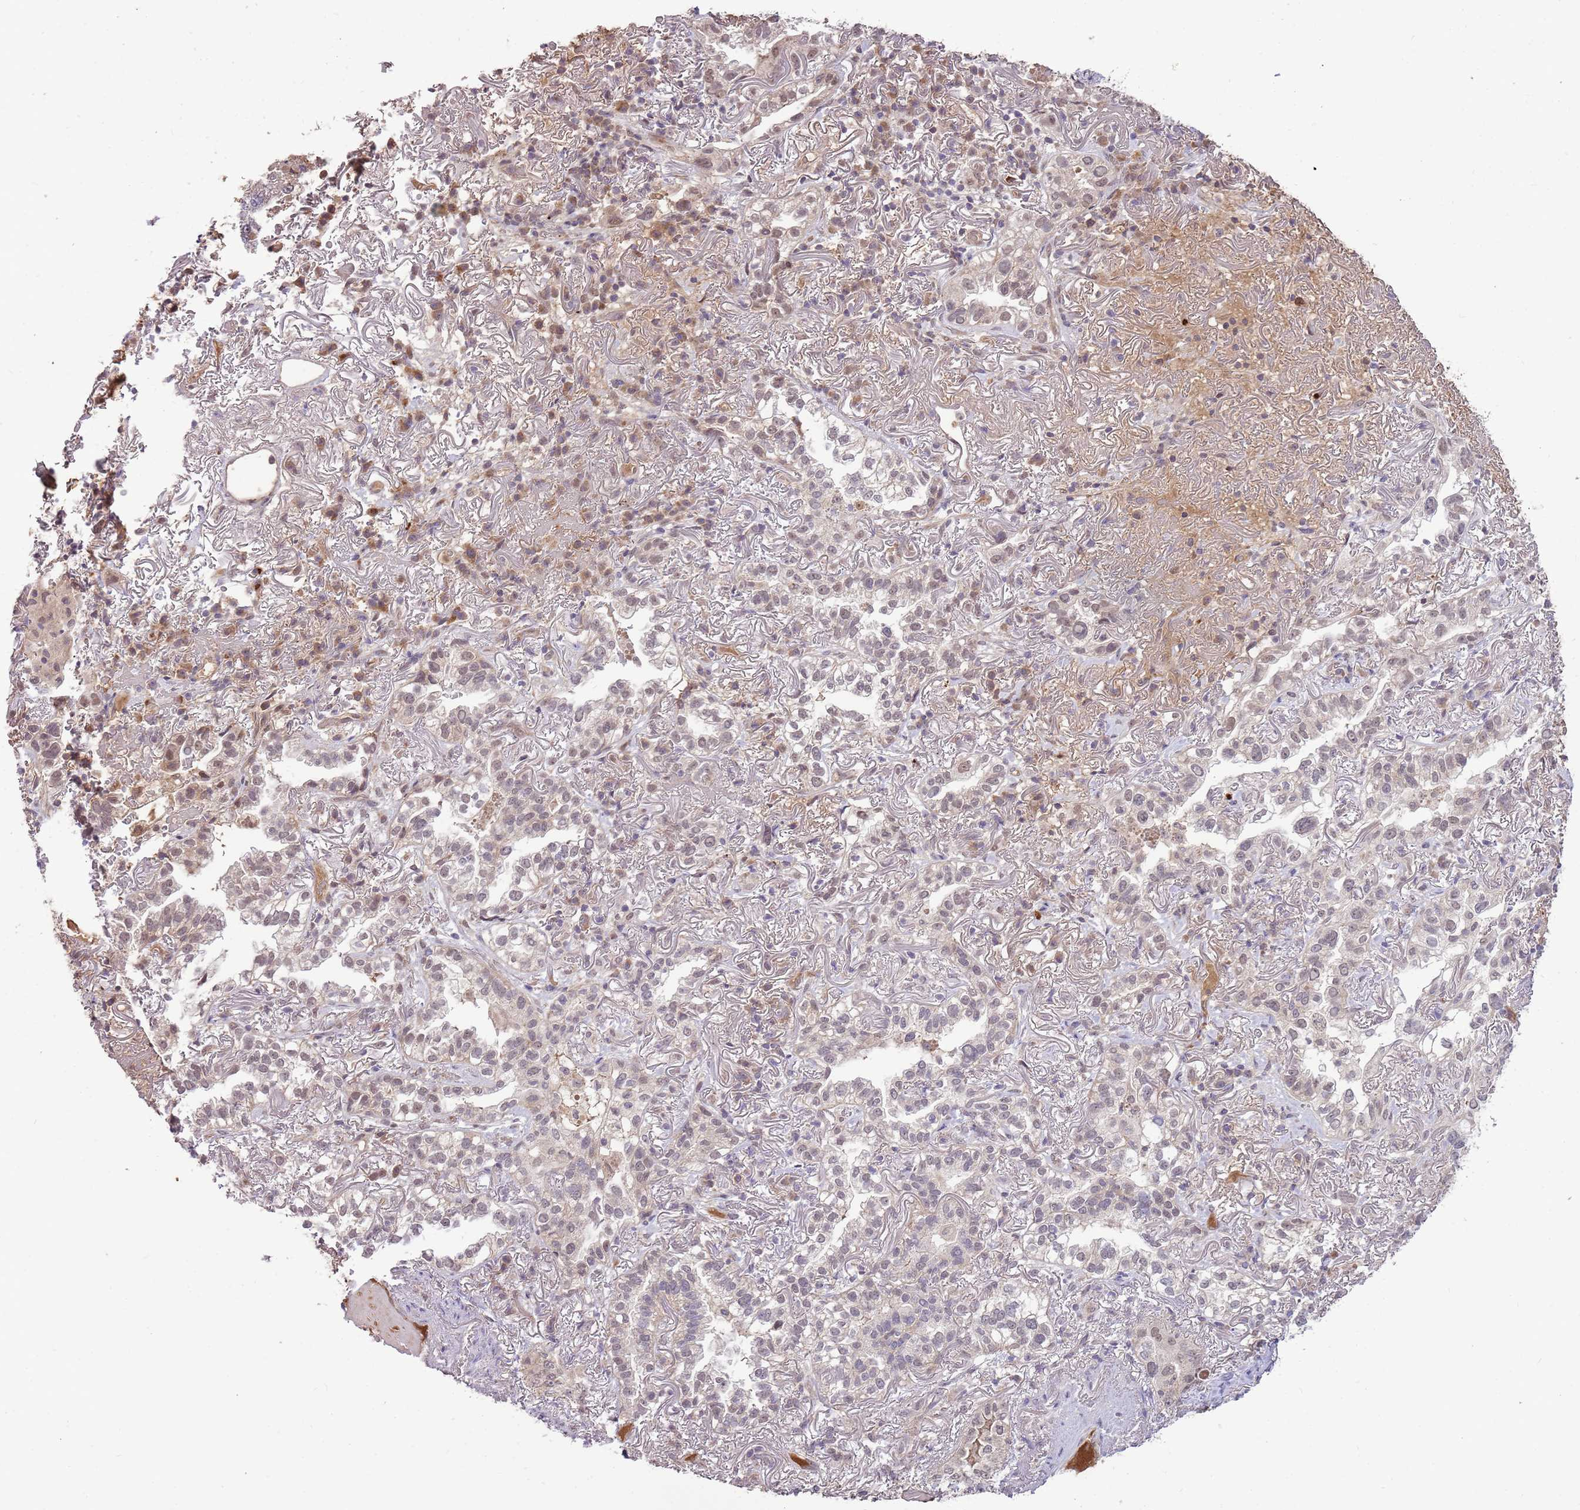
{"staining": {"intensity": "moderate", "quantity": "25%-75%", "location": "cytoplasmic/membranous,nuclear"}, "tissue": "lung cancer", "cell_type": "Tumor cells", "image_type": "cancer", "snomed": [{"axis": "morphology", "description": "Adenocarcinoma, NOS"}, {"axis": "topography", "description": "Lung"}], "caption": "Approximately 25%-75% of tumor cells in lung cancer (adenocarcinoma) show moderate cytoplasmic/membranous and nuclear protein expression as visualized by brown immunohistochemical staining.", "gene": "NBPF6", "patient": {"sex": "female", "age": 69}}